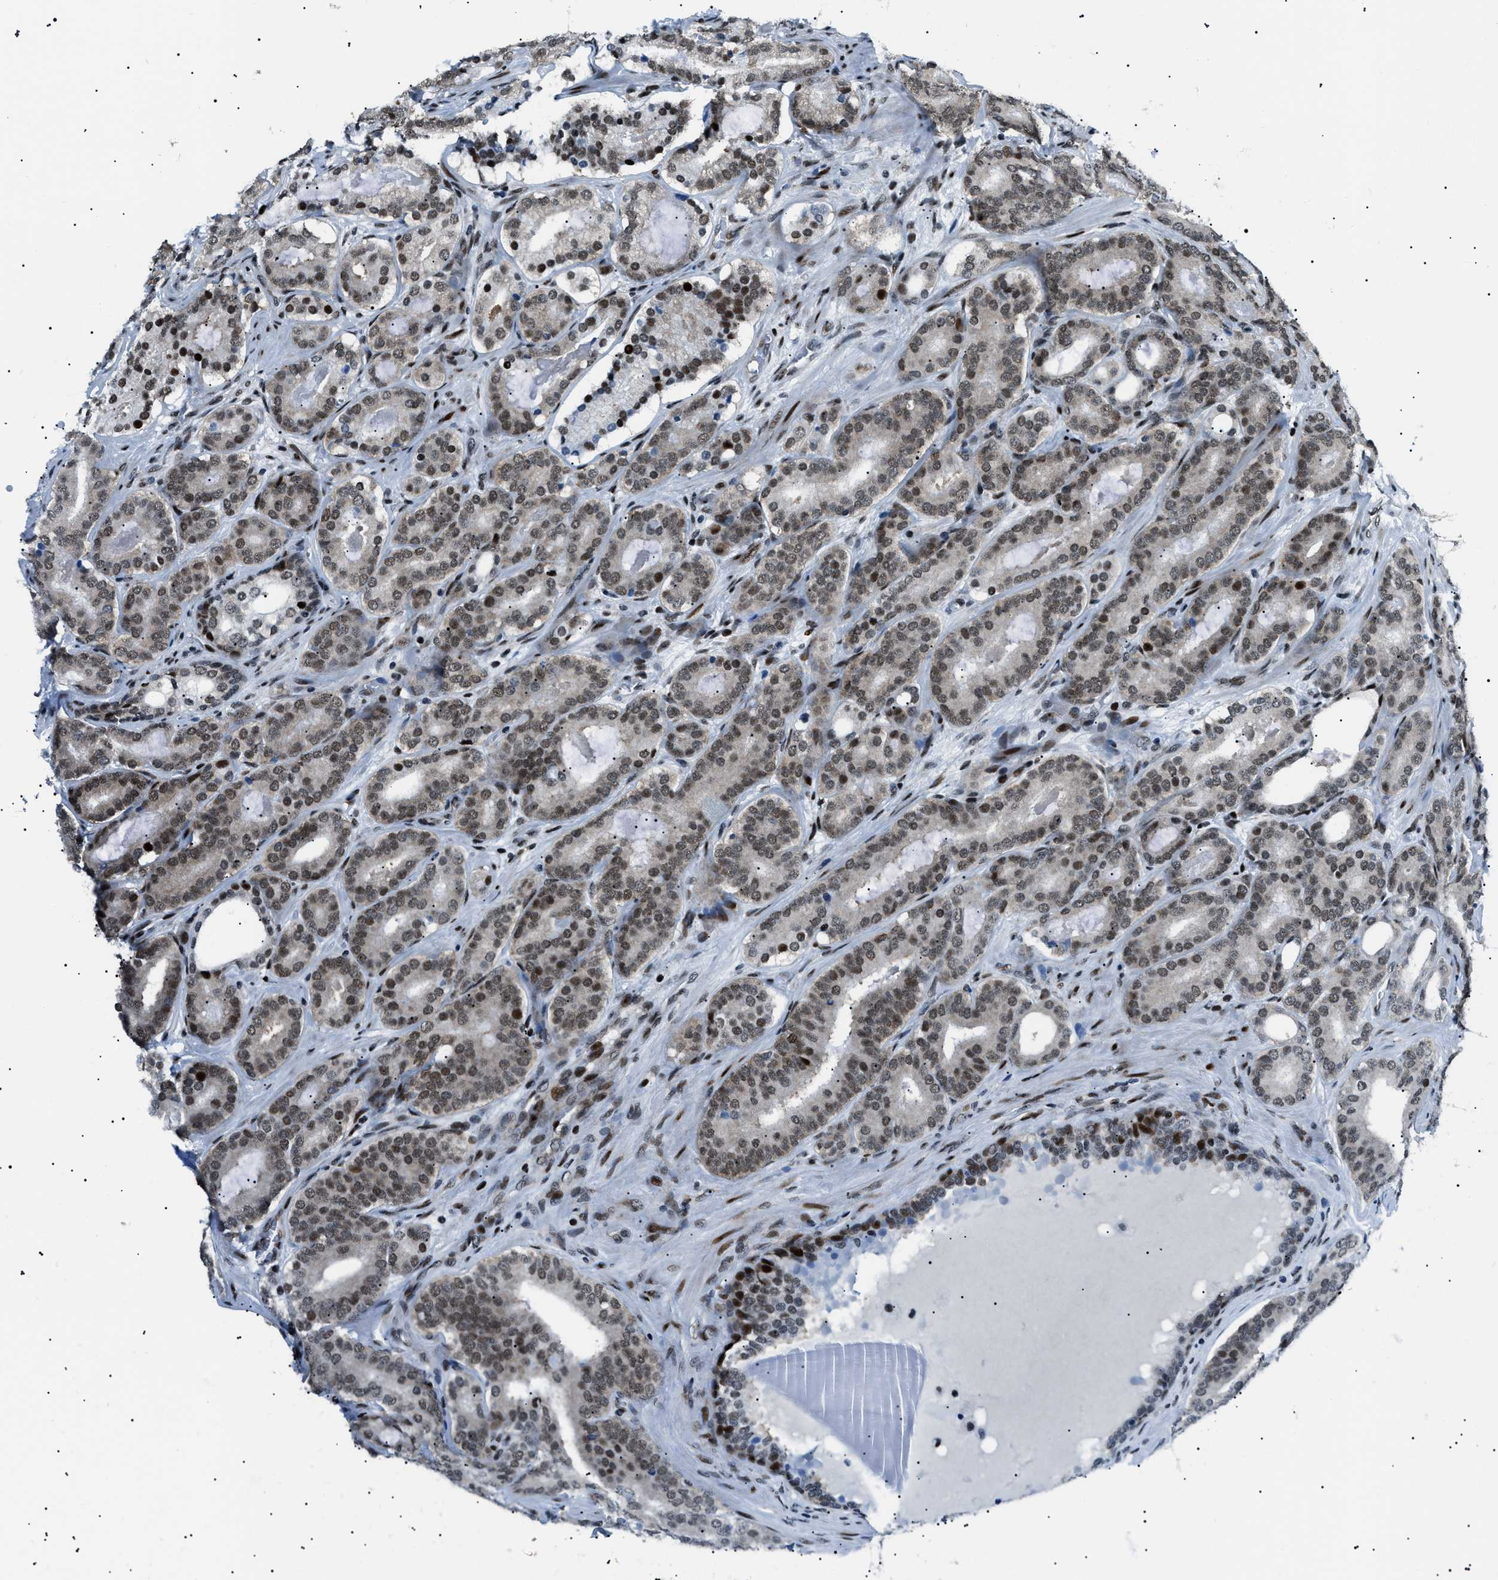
{"staining": {"intensity": "moderate", "quantity": ">75%", "location": "nuclear"}, "tissue": "prostate cancer", "cell_type": "Tumor cells", "image_type": "cancer", "snomed": [{"axis": "morphology", "description": "Adenocarcinoma, High grade"}, {"axis": "topography", "description": "Prostate"}], "caption": "Protein expression analysis of human adenocarcinoma (high-grade) (prostate) reveals moderate nuclear staining in approximately >75% of tumor cells. (DAB IHC with brightfield microscopy, high magnification).", "gene": "HNRNPK", "patient": {"sex": "male", "age": 60}}